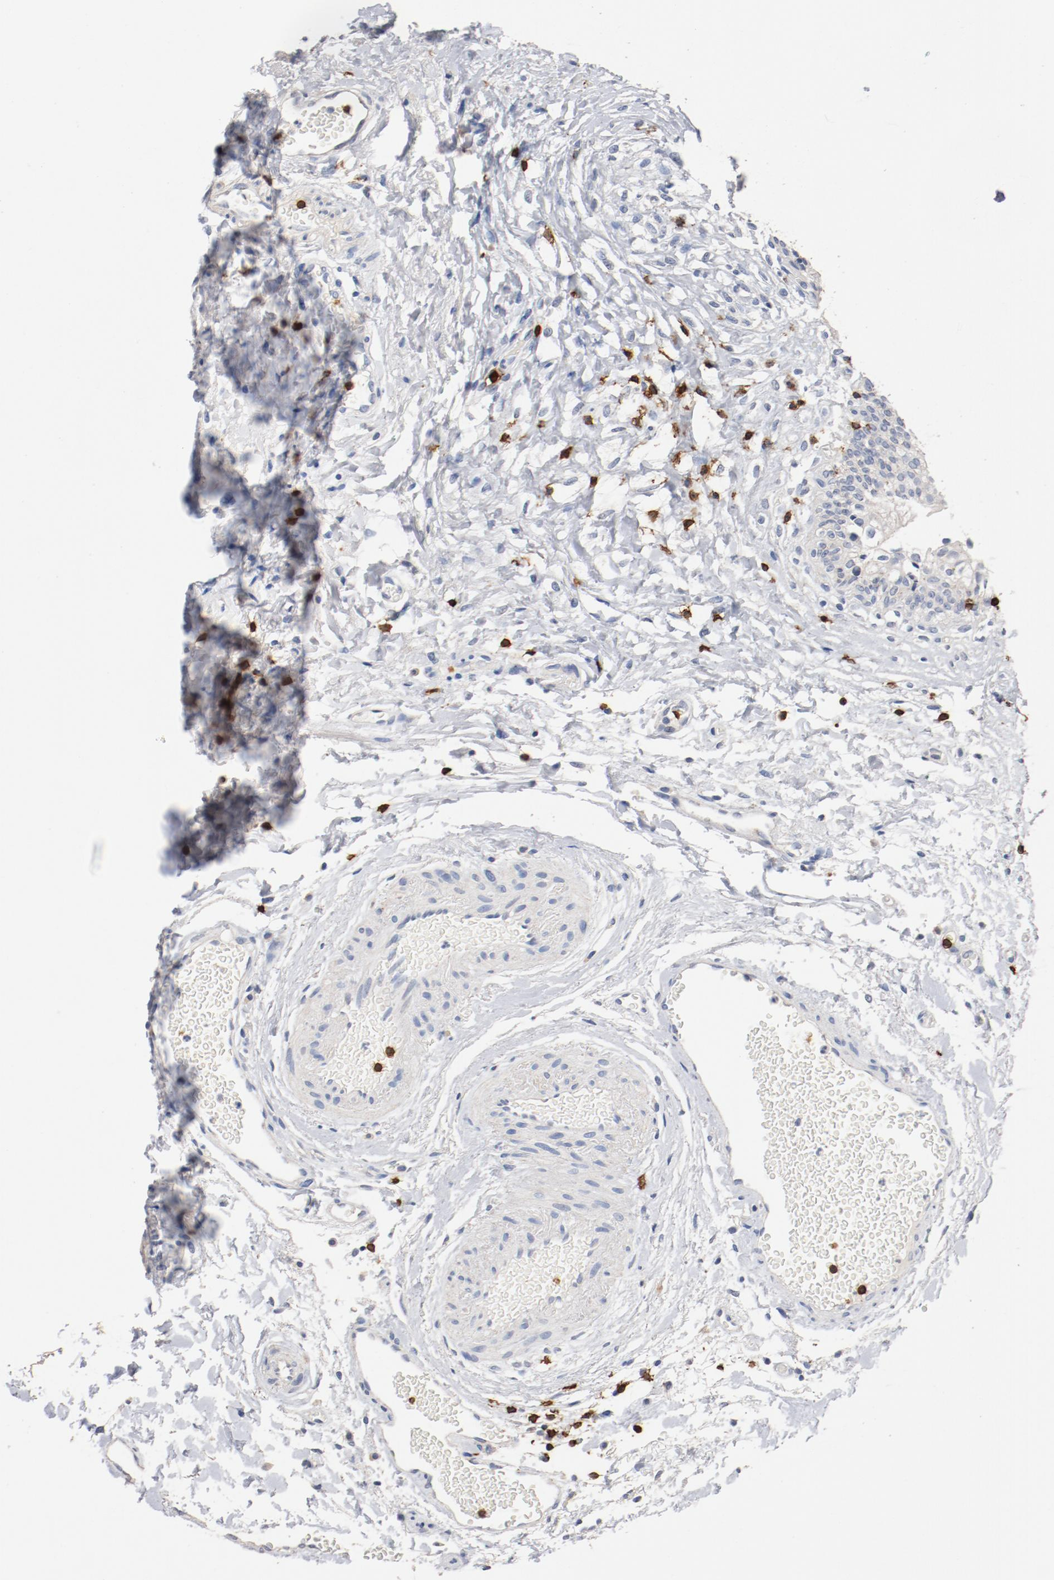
{"staining": {"intensity": "negative", "quantity": "none", "location": "none"}, "tissue": "urinary bladder", "cell_type": "Urothelial cells", "image_type": "normal", "snomed": [{"axis": "morphology", "description": "Normal tissue, NOS"}, {"axis": "topography", "description": "Urinary bladder"}], "caption": "Immunohistochemical staining of unremarkable urinary bladder reveals no significant positivity in urothelial cells.", "gene": "CD247", "patient": {"sex": "female", "age": 80}}